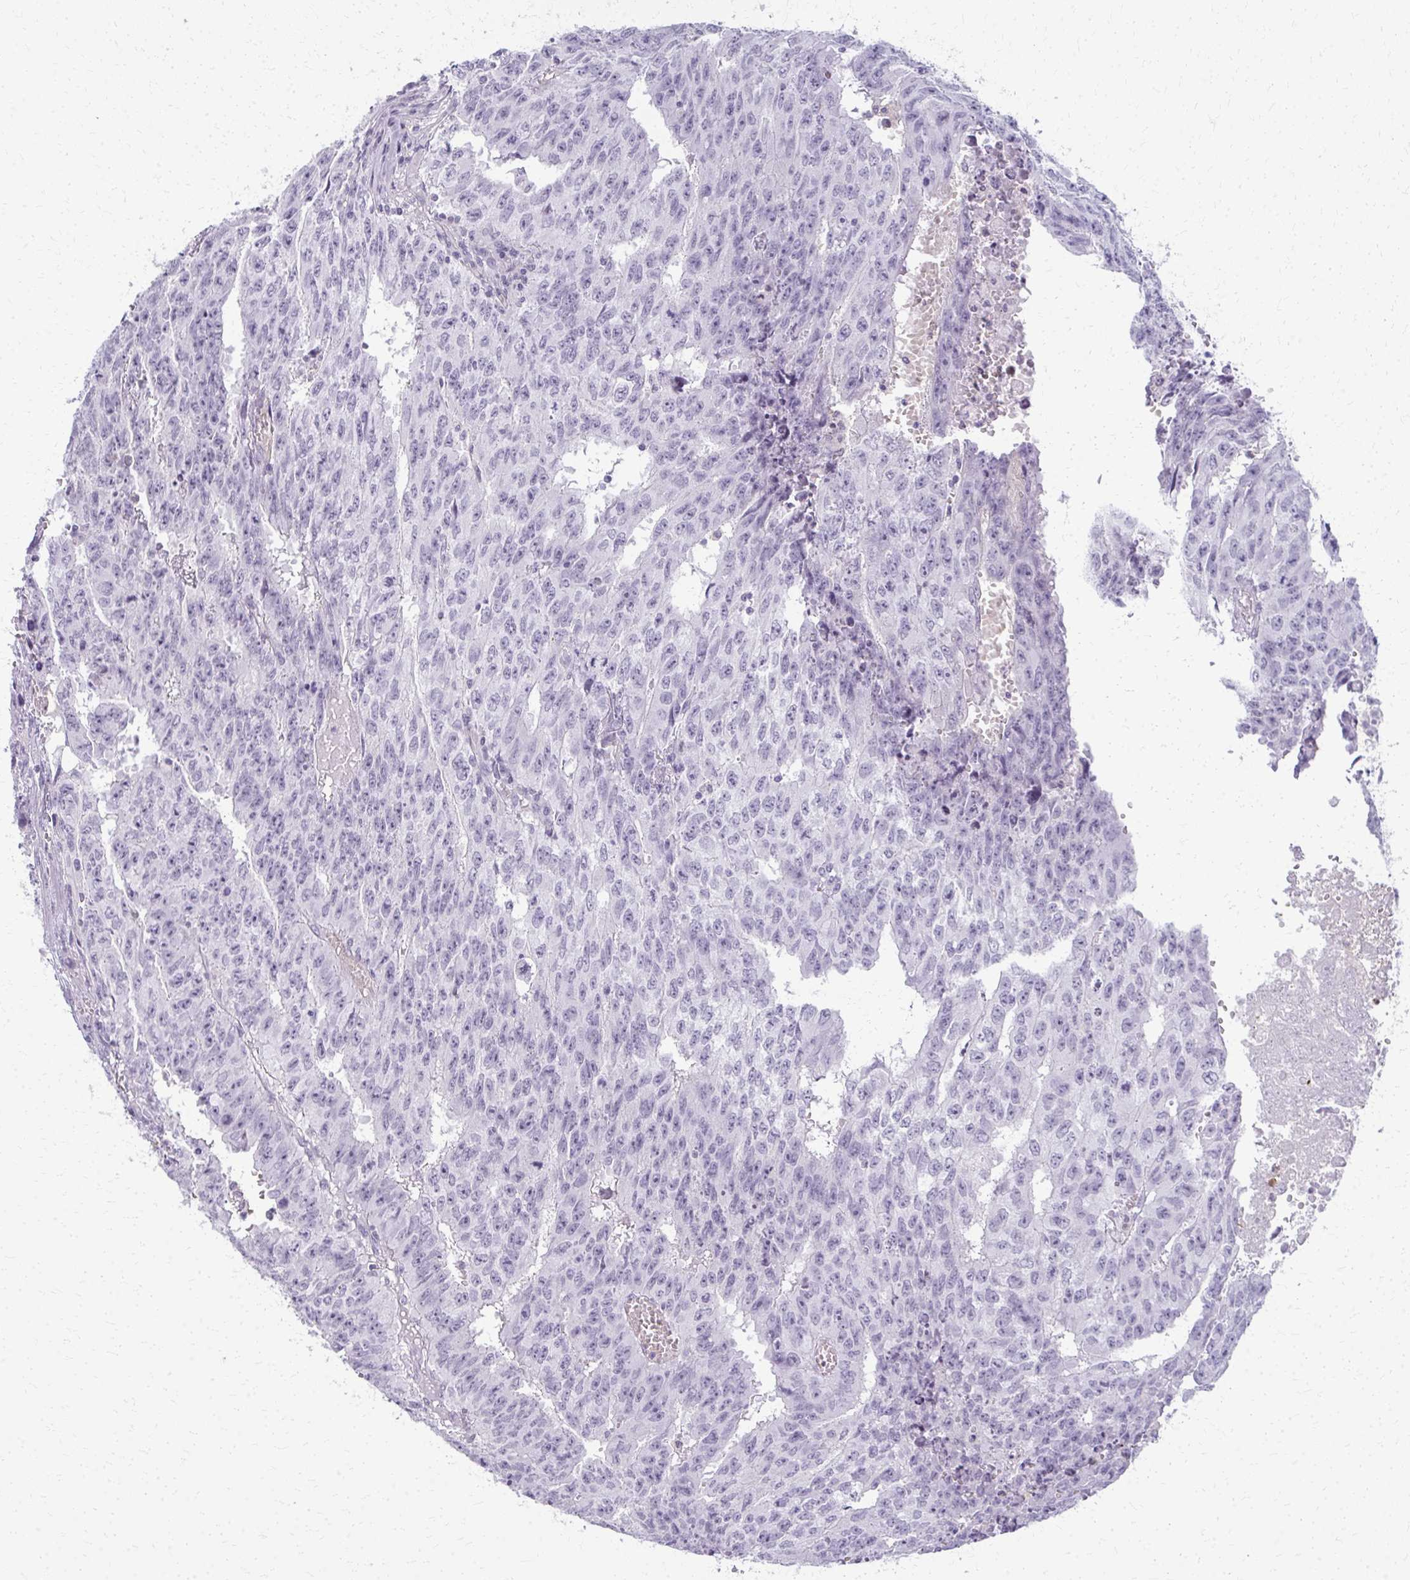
{"staining": {"intensity": "negative", "quantity": "none", "location": "none"}, "tissue": "testis cancer", "cell_type": "Tumor cells", "image_type": "cancer", "snomed": [{"axis": "morphology", "description": "Carcinoma, Embryonal, NOS"}, {"axis": "morphology", "description": "Teratoma, malignant, NOS"}, {"axis": "topography", "description": "Testis"}], "caption": "Immunohistochemistry image of neoplastic tissue: testis cancer (embryonal carcinoma) stained with DAB exhibits no significant protein expression in tumor cells. (DAB IHC with hematoxylin counter stain).", "gene": "CA3", "patient": {"sex": "male", "age": 24}}